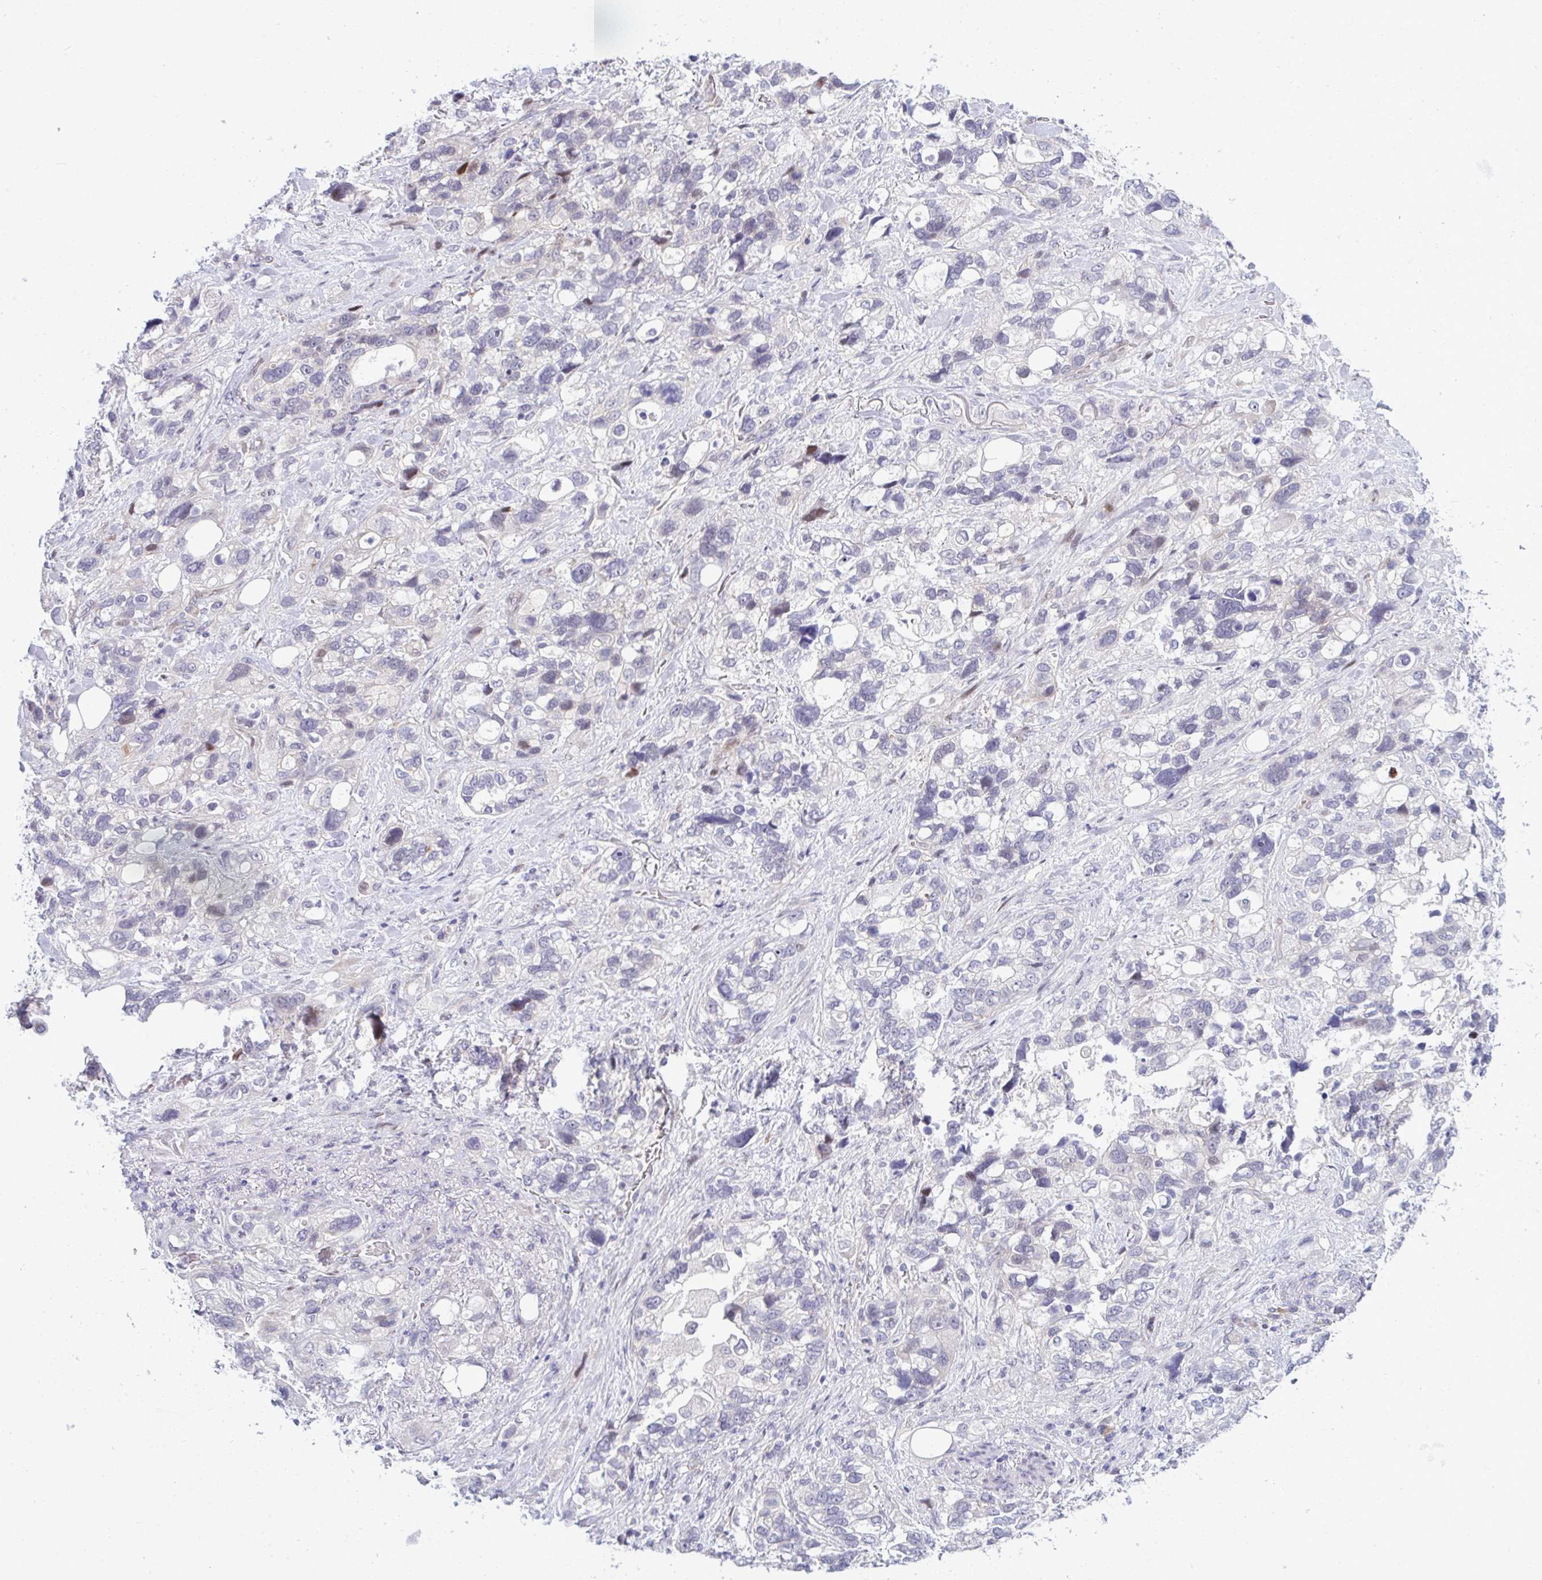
{"staining": {"intensity": "negative", "quantity": "none", "location": "none"}, "tissue": "stomach cancer", "cell_type": "Tumor cells", "image_type": "cancer", "snomed": [{"axis": "morphology", "description": "Adenocarcinoma, NOS"}, {"axis": "topography", "description": "Stomach, upper"}], "caption": "Immunohistochemistry photomicrograph of neoplastic tissue: stomach cancer stained with DAB (3,3'-diaminobenzidine) shows no significant protein positivity in tumor cells.", "gene": "TAB1", "patient": {"sex": "female", "age": 81}}